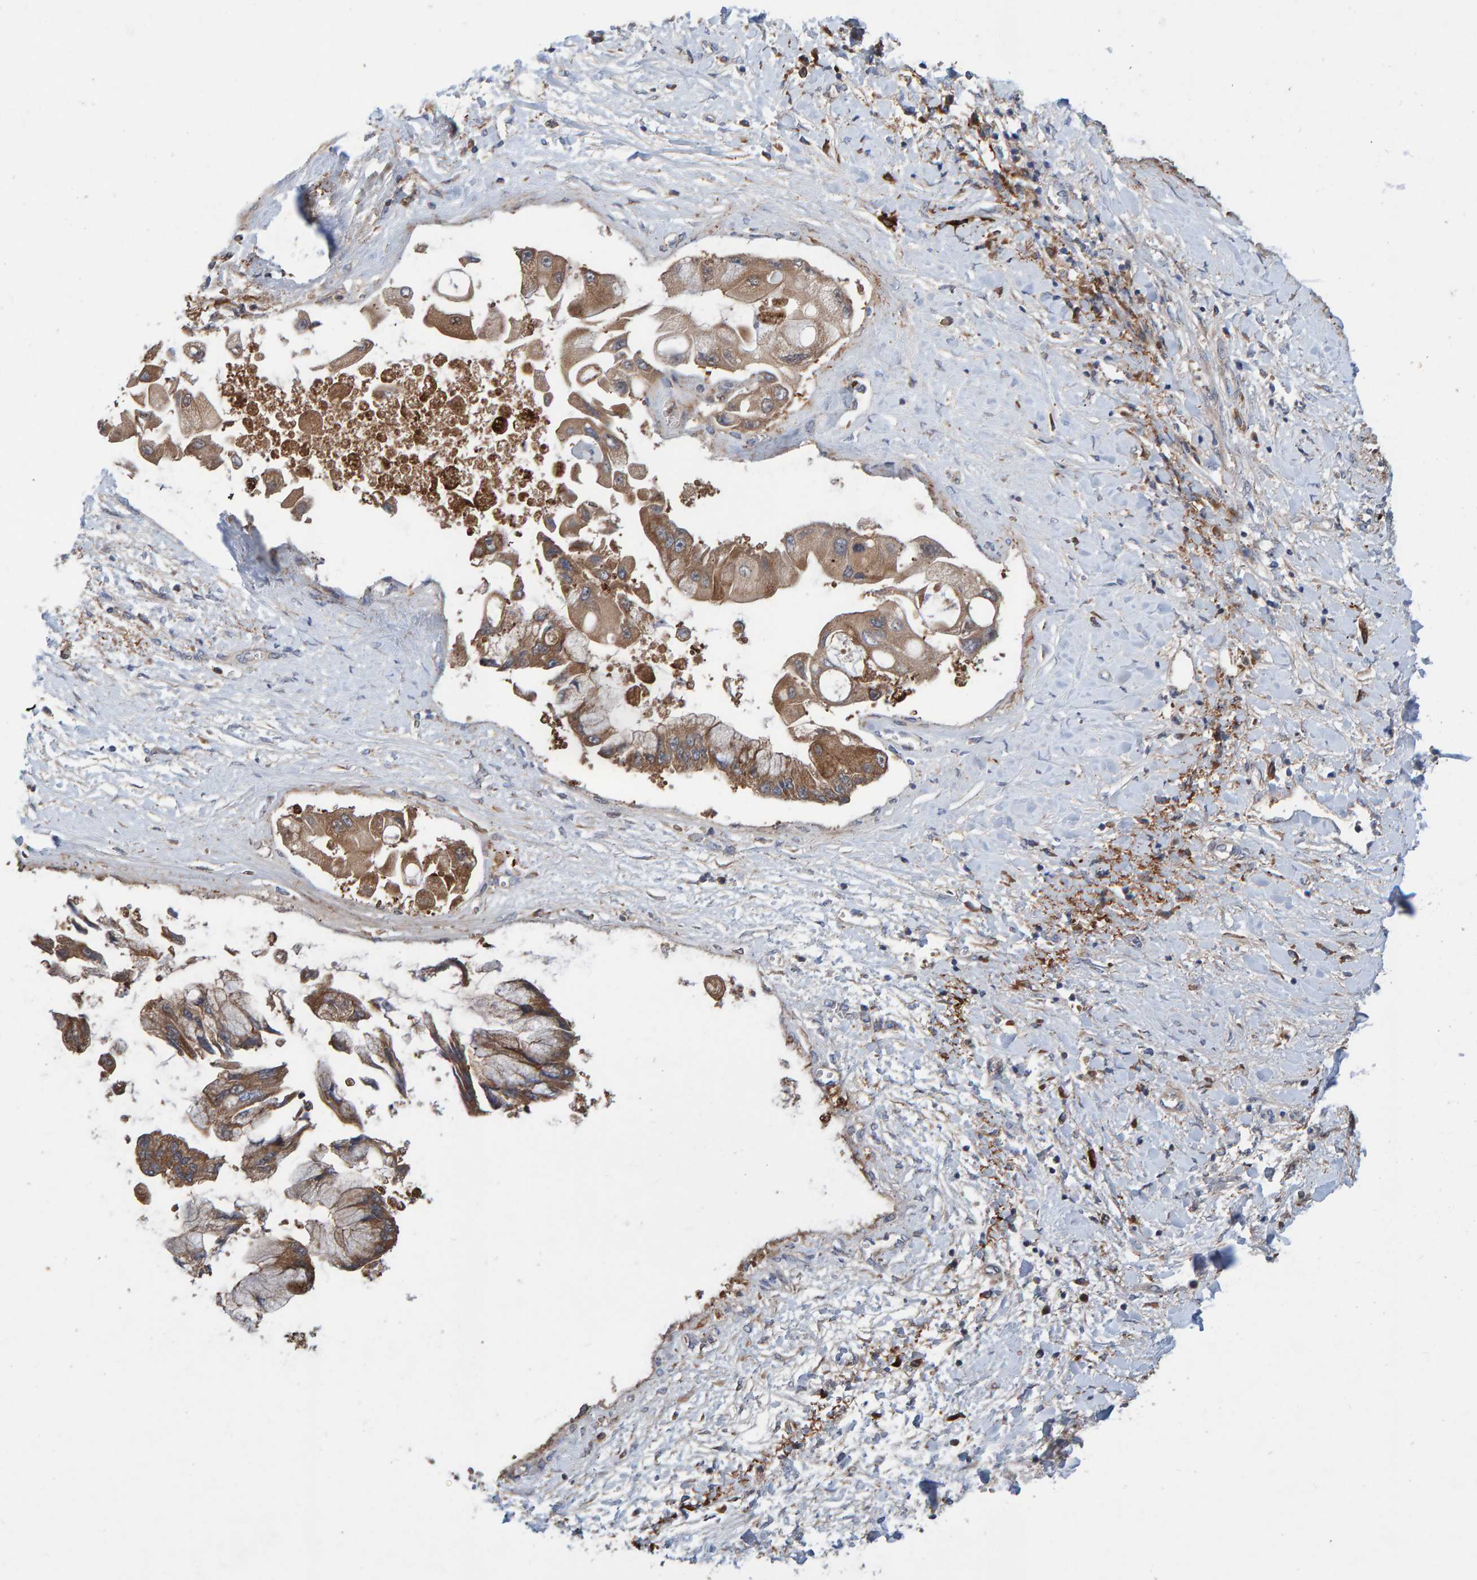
{"staining": {"intensity": "moderate", "quantity": ">75%", "location": "cytoplasmic/membranous"}, "tissue": "liver cancer", "cell_type": "Tumor cells", "image_type": "cancer", "snomed": [{"axis": "morphology", "description": "Cholangiocarcinoma"}, {"axis": "topography", "description": "Liver"}], "caption": "A brown stain shows moderate cytoplasmic/membranous staining of a protein in human liver cancer (cholangiocarcinoma) tumor cells.", "gene": "KIAA0753", "patient": {"sex": "male", "age": 50}}